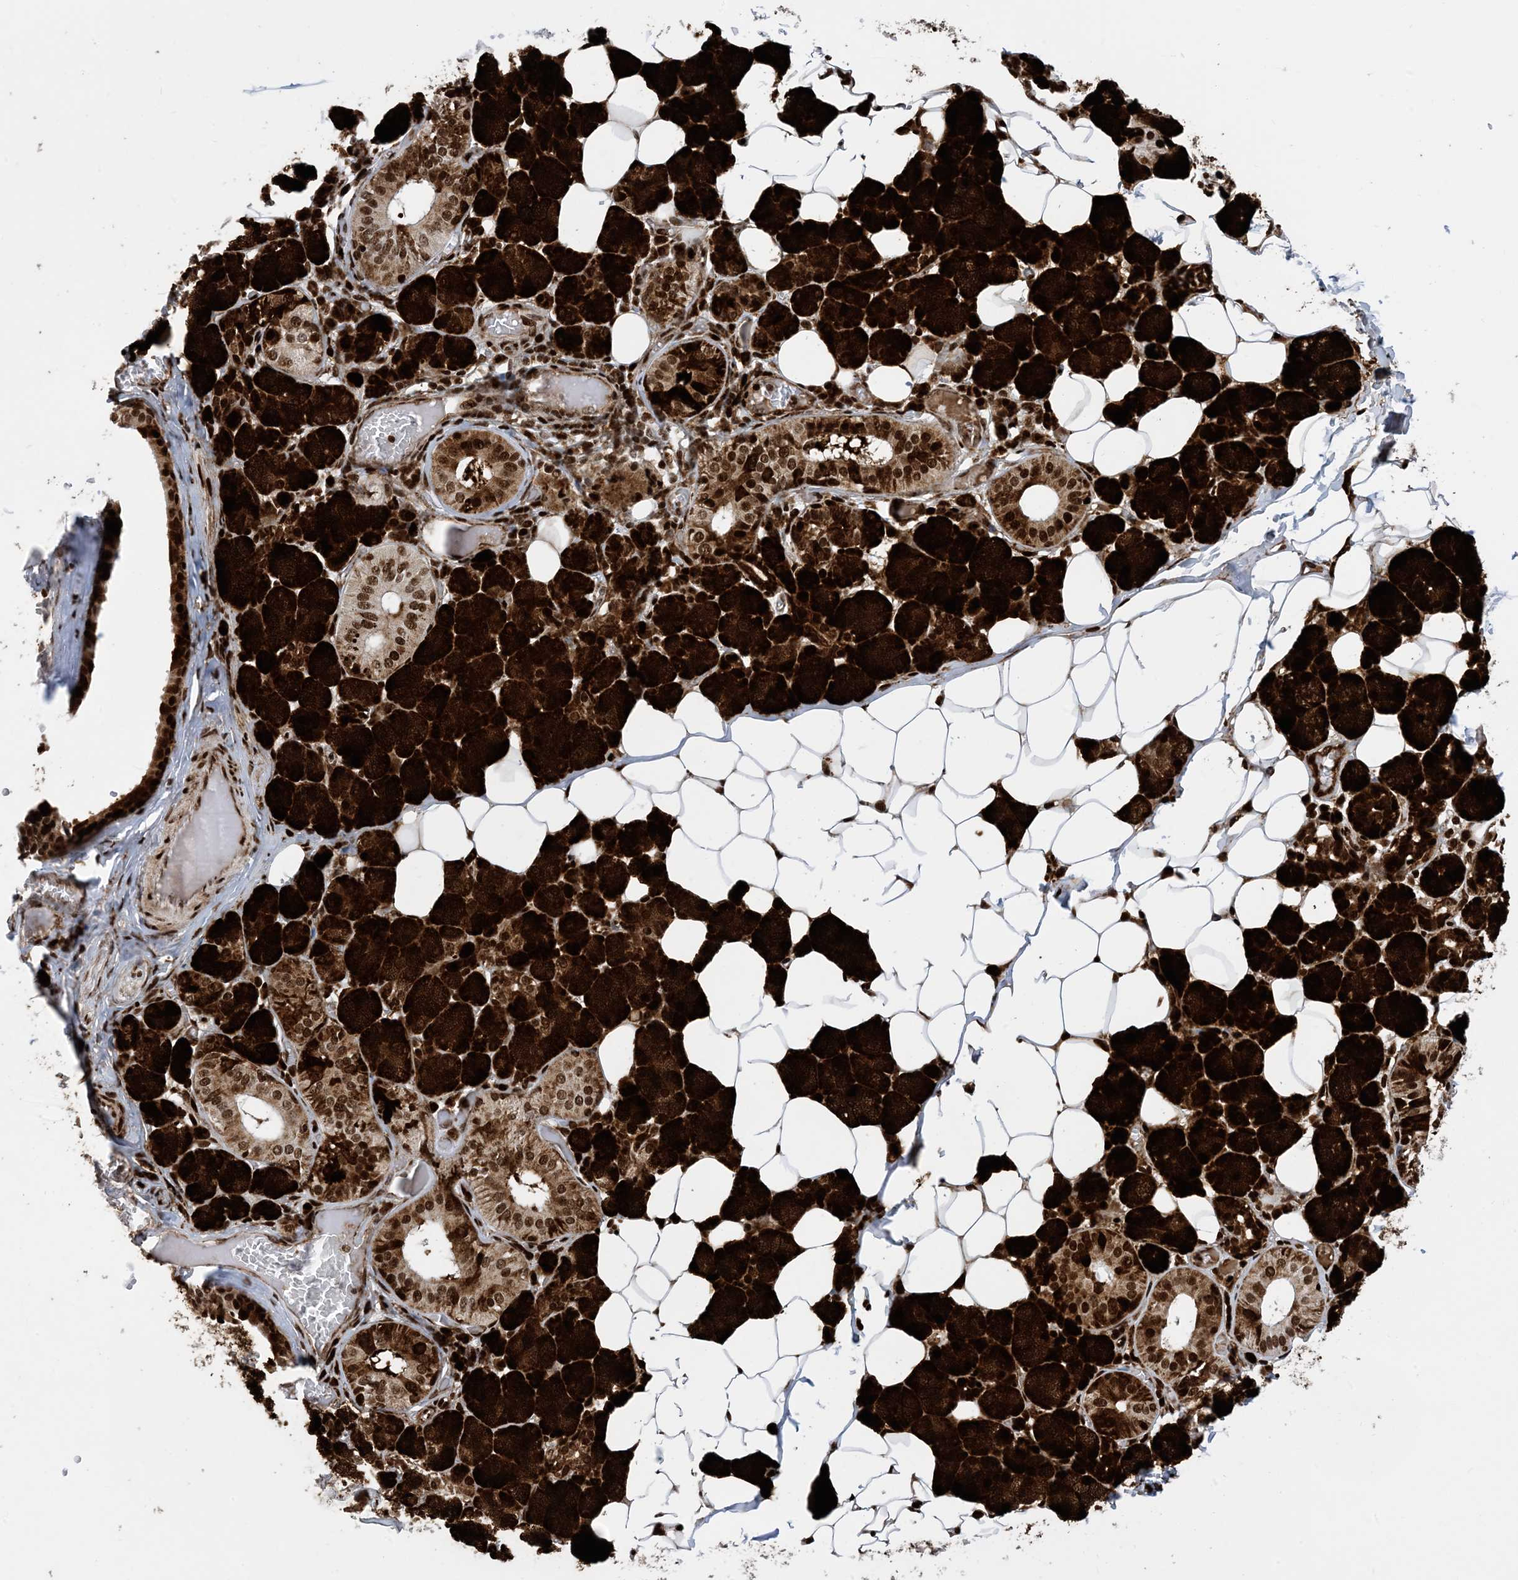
{"staining": {"intensity": "strong", "quantity": ">75%", "location": "cytoplasmic/membranous,nuclear"}, "tissue": "salivary gland", "cell_type": "Glandular cells", "image_type": "normal", "snomed": [{"axis": "morphology", "description": "Normal tissue, NOS"}, {"axis": "topography", "description": "Salivary gland"}], "caption": "Immunohistochemical staining of normal salivary gland displays >75% levels of strong cytoplasmic/membranous,nuclear protein expression in about >75% of glandular cells. Nuclei are stained in blue.", "gene": "TSPYL1", "patient": {"sex": "female", "age": 33}}